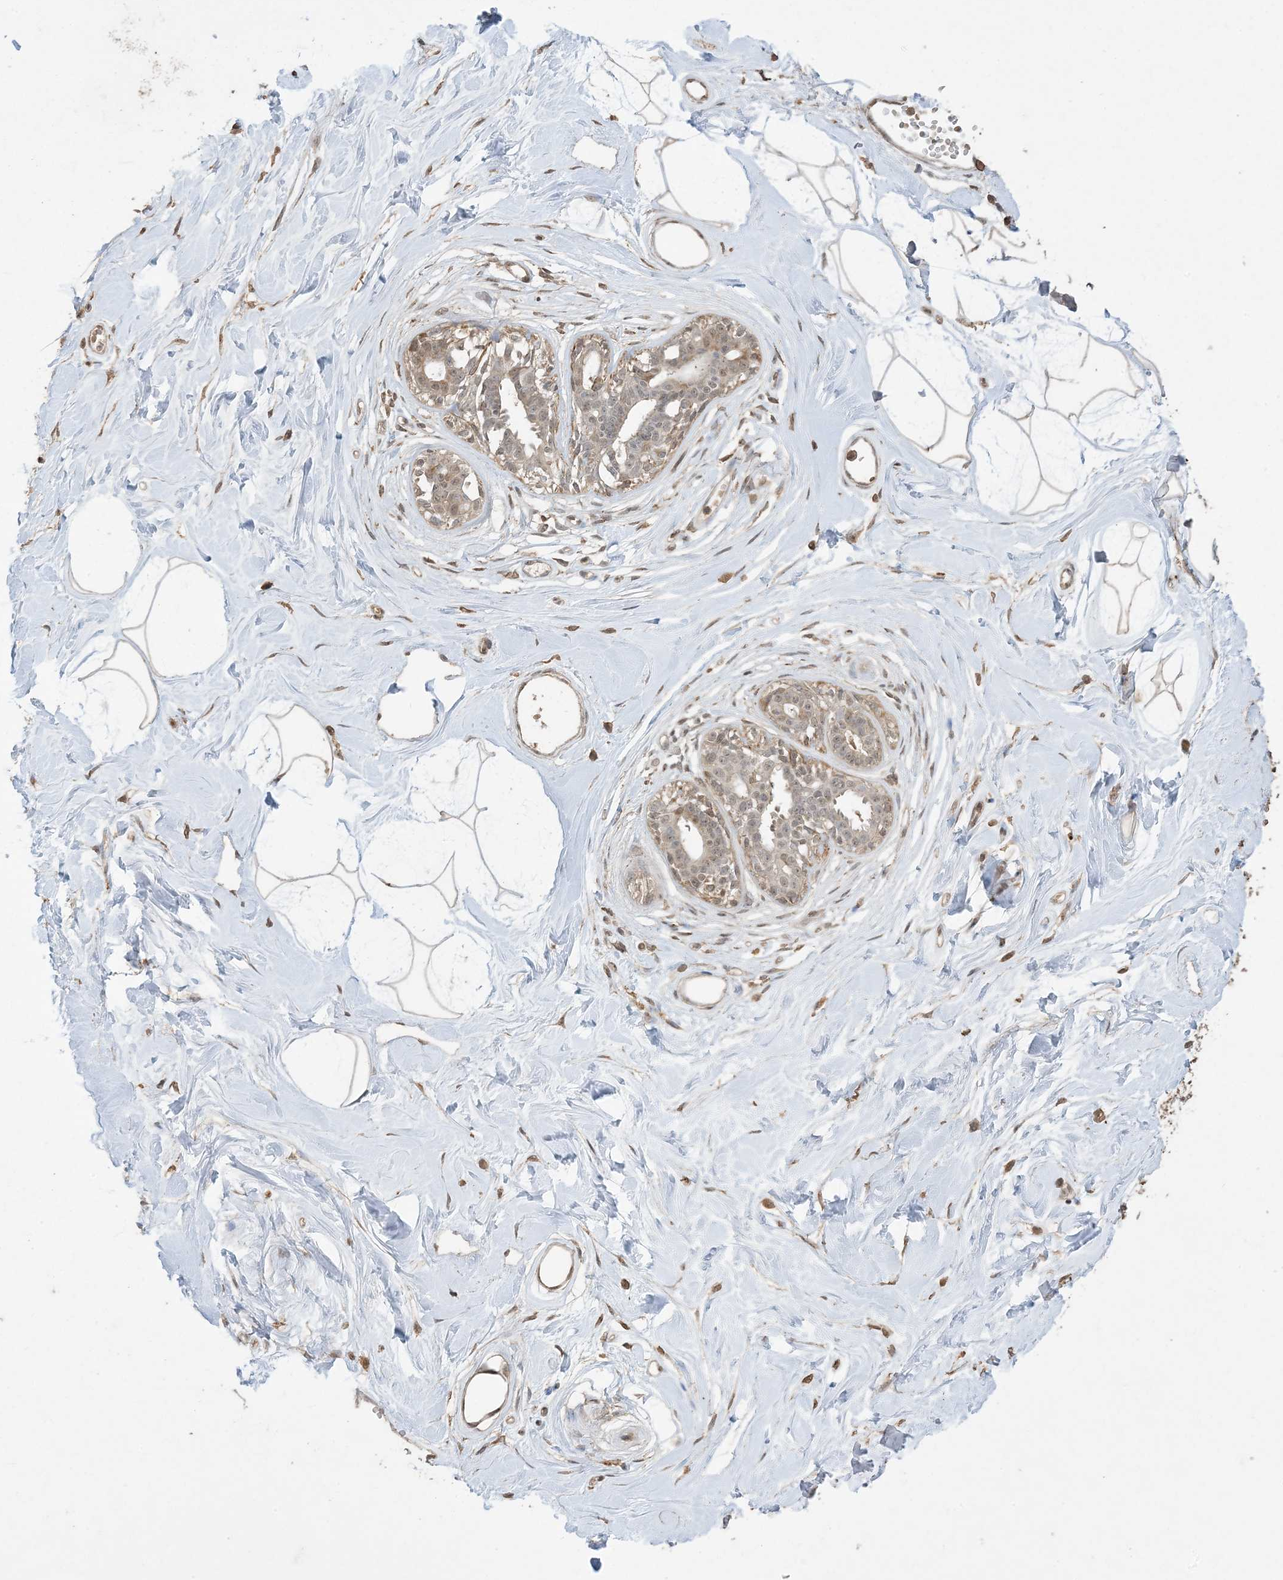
{"staining": {"intensity": "moderate", "quantity": ">75%", "location": "cytoplasmic/membranous"}, "tissue": "breast", "cell_type": "Adipocytes", "image_type": "normal", "snomed": [{"axis": "morphology", "description": "Normal tissue, NOS"}, {"axis": "topography", "description": "Breast"}], "caption": "Immunohistochemistry (IHC) staining of normal breast, which reveals medium levels of moderate cytoplasmic/membranous expression in approximately >75% of adipocytes indicating moderate cytoplasmic/membranous protein expression. The staining was performed using DAB (3,3'-diaminobenzidine) (brown) for protein detection and nuclei were counterstained in hematoxylin (blue).", "gene": "EFCAB8", "patient": {"sex": "female", "age": 45}}